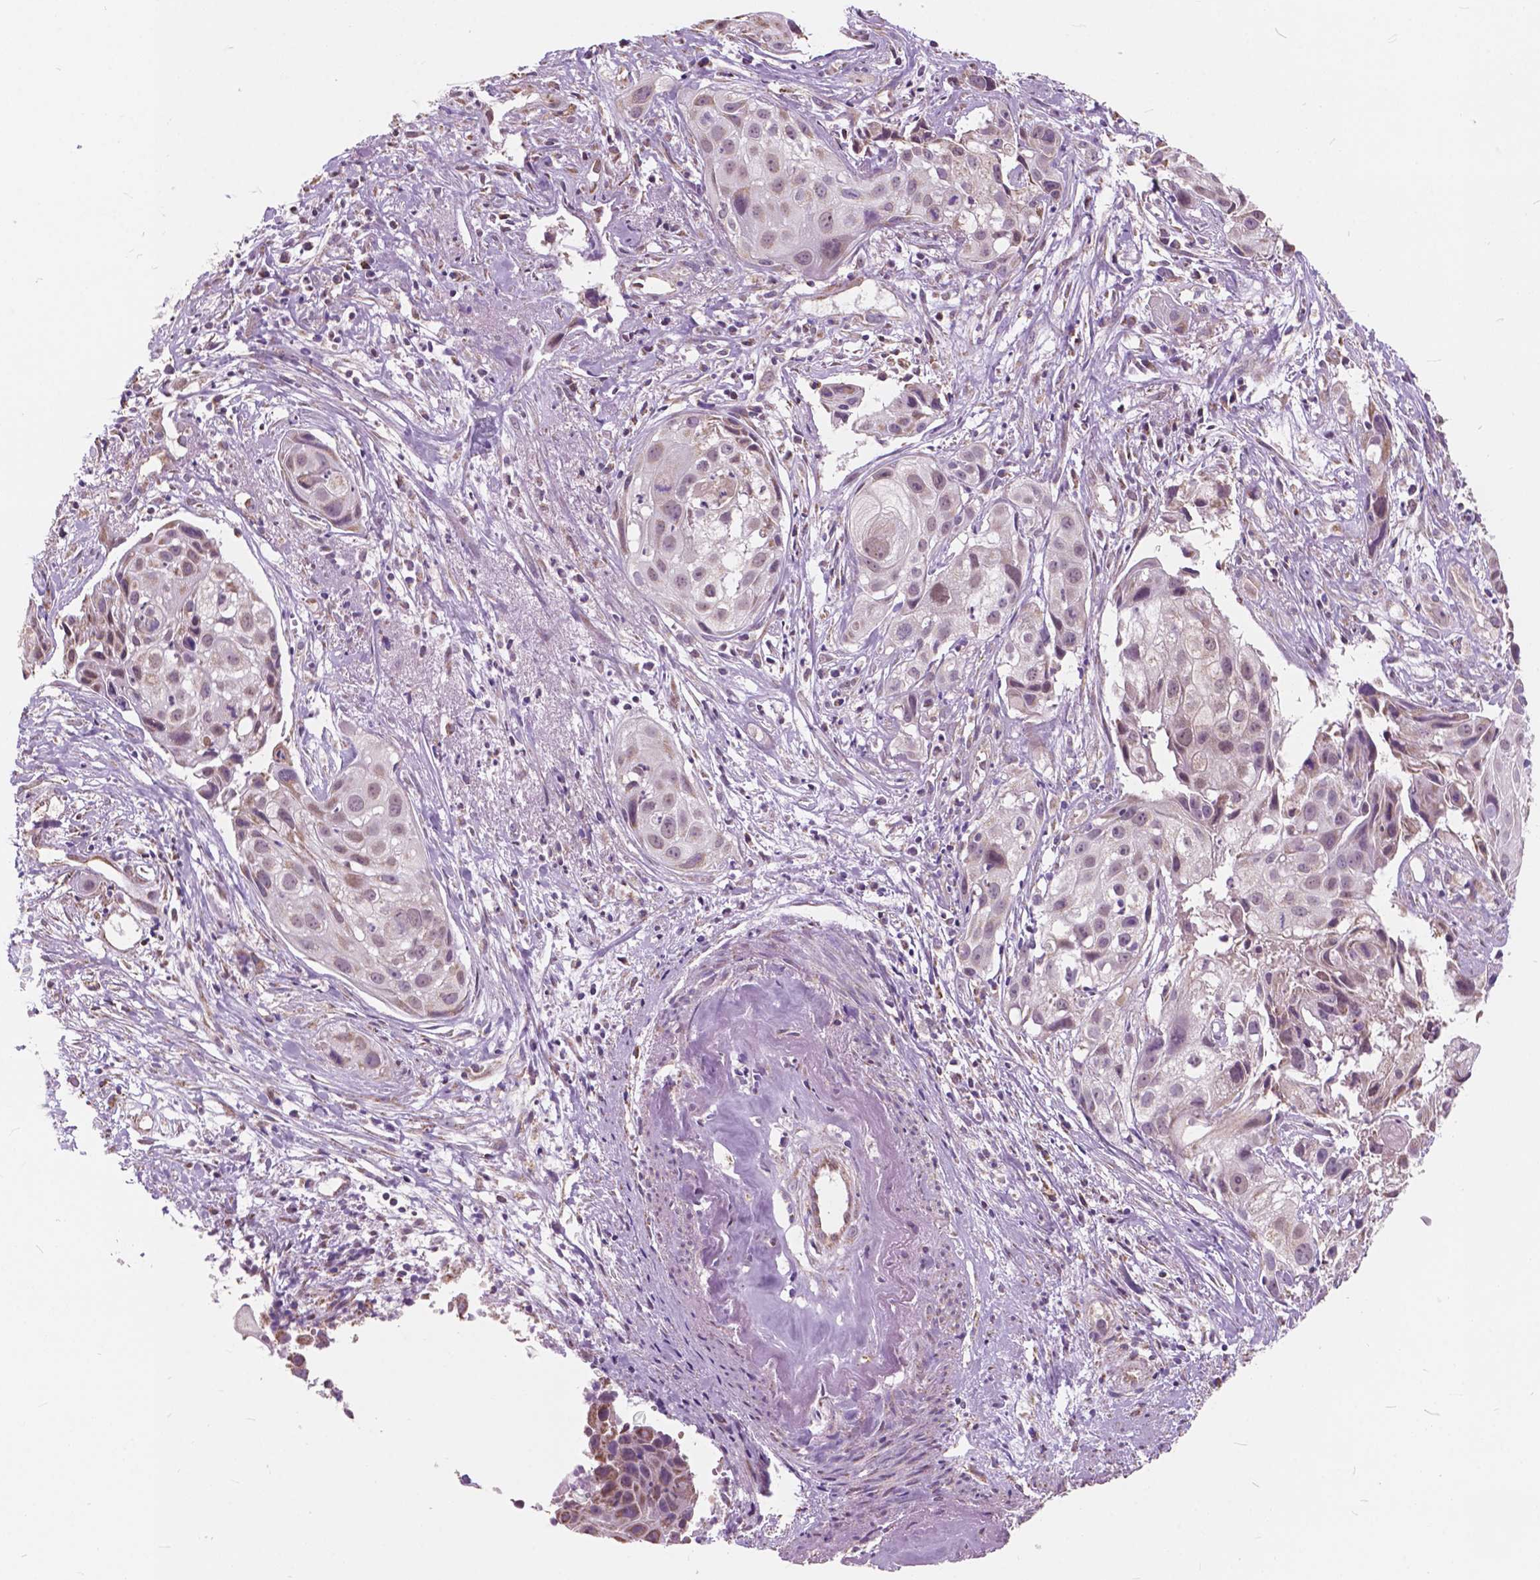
{"staining": {"intensity": "weak", "quantity": "25%-75%", "location": "cytoplasmic/membranous,nuclear"}, "tissue": "cervical cancer", "cell_type": "Tumor cells", "image_type": "cancer", "snomed": [{"axis": "morphology", "description": "Squamous cell carcinoma, NOS"}, {"axis": "topography", "description": "Cervix"}], "caption": "Squamous cell carcinoma (cervical) stained with DAB (3,3'-diaminobenzidine) IHC demonstrates low levels of weak cytoplasmic/membranous and nuclear positivity in approximately 25%-75% of tumor cells. The staining was performed using DAB to visualize the protein expression in brown, while the nuclei were stained in blue with hematoxylin (Magnification: 20x).", "gene": "SCOC", "patient": {"sex": "female", "age": 53}}